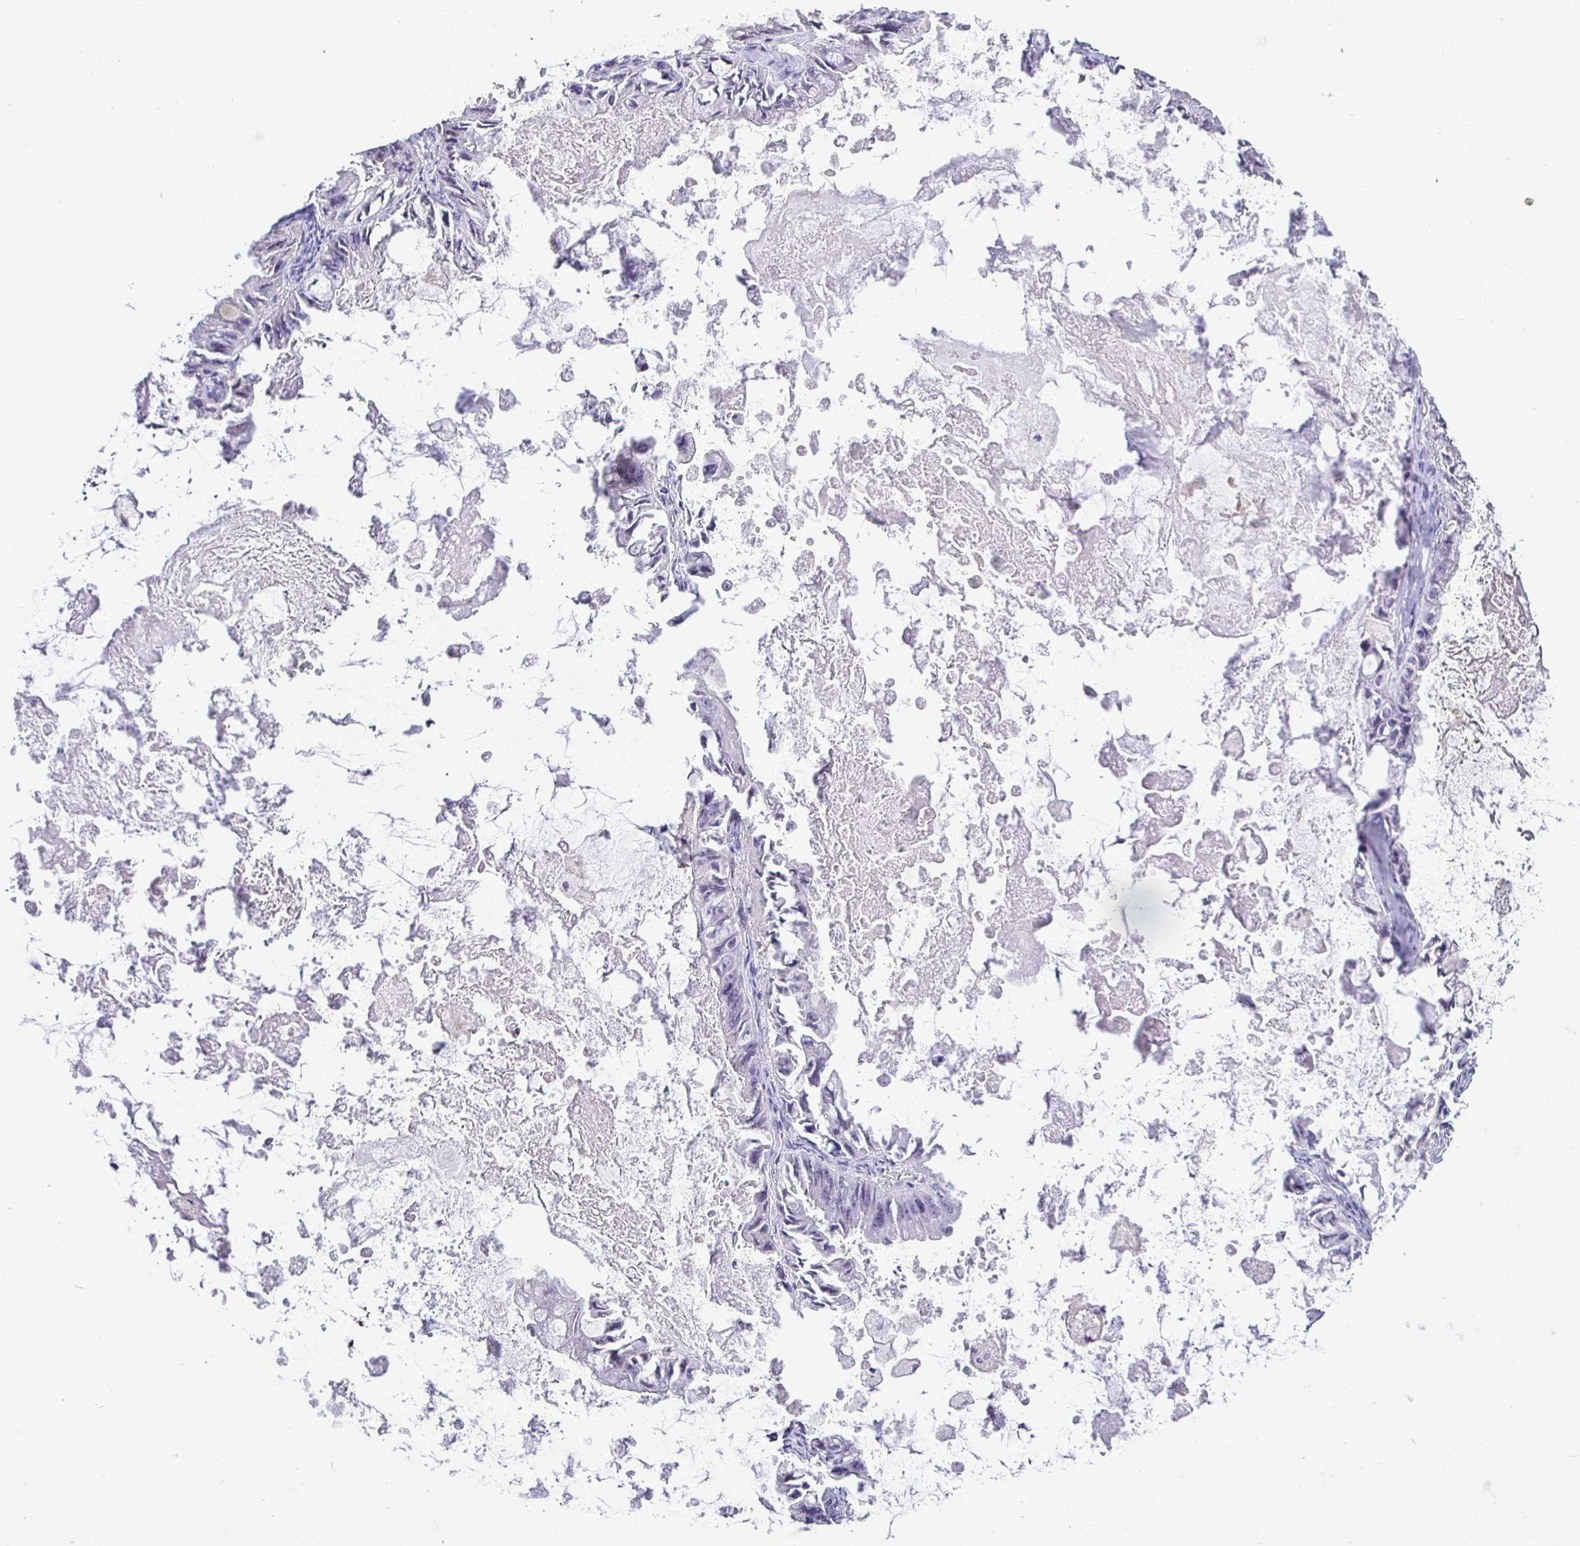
{"staining": {"intensity": "negative", "quantity": "none", "location": "none"}, "tissue": "ovarian cancer", "cell_type": "Tumor cells", "image_type": "cancer", "snomed": [{"axis": "morphology", "description": "Cystadenocarcinoma, mucinous, NOS"}, {"axis": "topography", "description": "Ovary"}], "caption": "Histopathology image shows no protein positivity in tumor cells of mucinous cystadenocarcinoma (ovarian) tissue.", "gene": "SIRPA", "patient": {"sex": "female", "age": 61}}